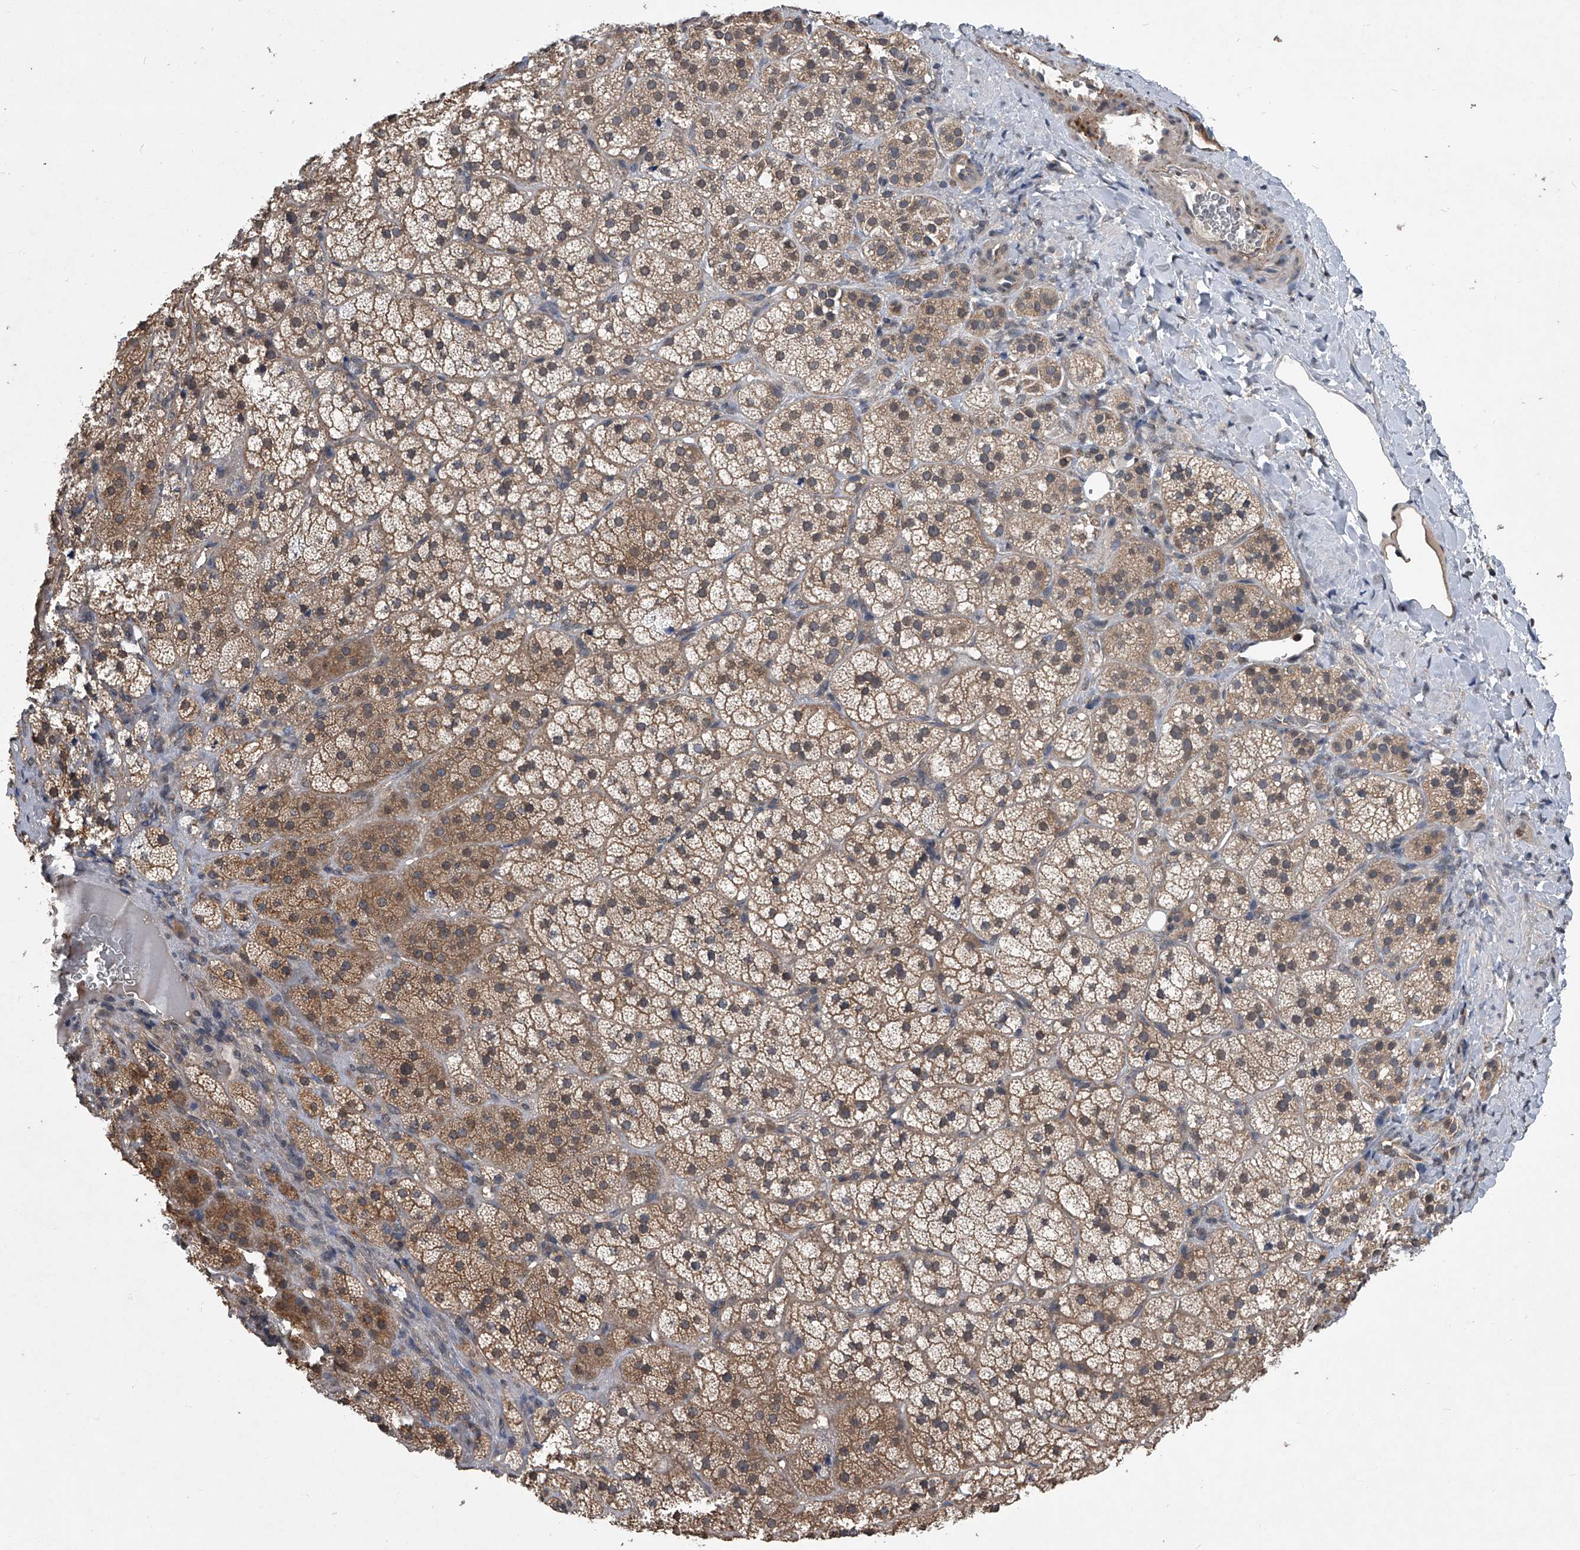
{"staining": {"intensity": "moderate", "quantity": ">75%", "location": "cytoplasmic/membranous"}, "tissue": "adrenal gland", "cell_type": "Glandular cells", "image_type": "normal", "snomed": [{"axis": "morphology", "description": "Normal tissue, NOS"}, {"axis": "topography", "description": "Adrenal gland"}], "caption": "Protein staining displays moderate cytoplasmic/membranous expression in approximately >75% of glandular cells in unremarkable adrenal gland. (DAB = brown stain, brightfield microscopy at high magnification).", "gene": "TSNAX", "patient": {"sex": "female", "age": 44}}